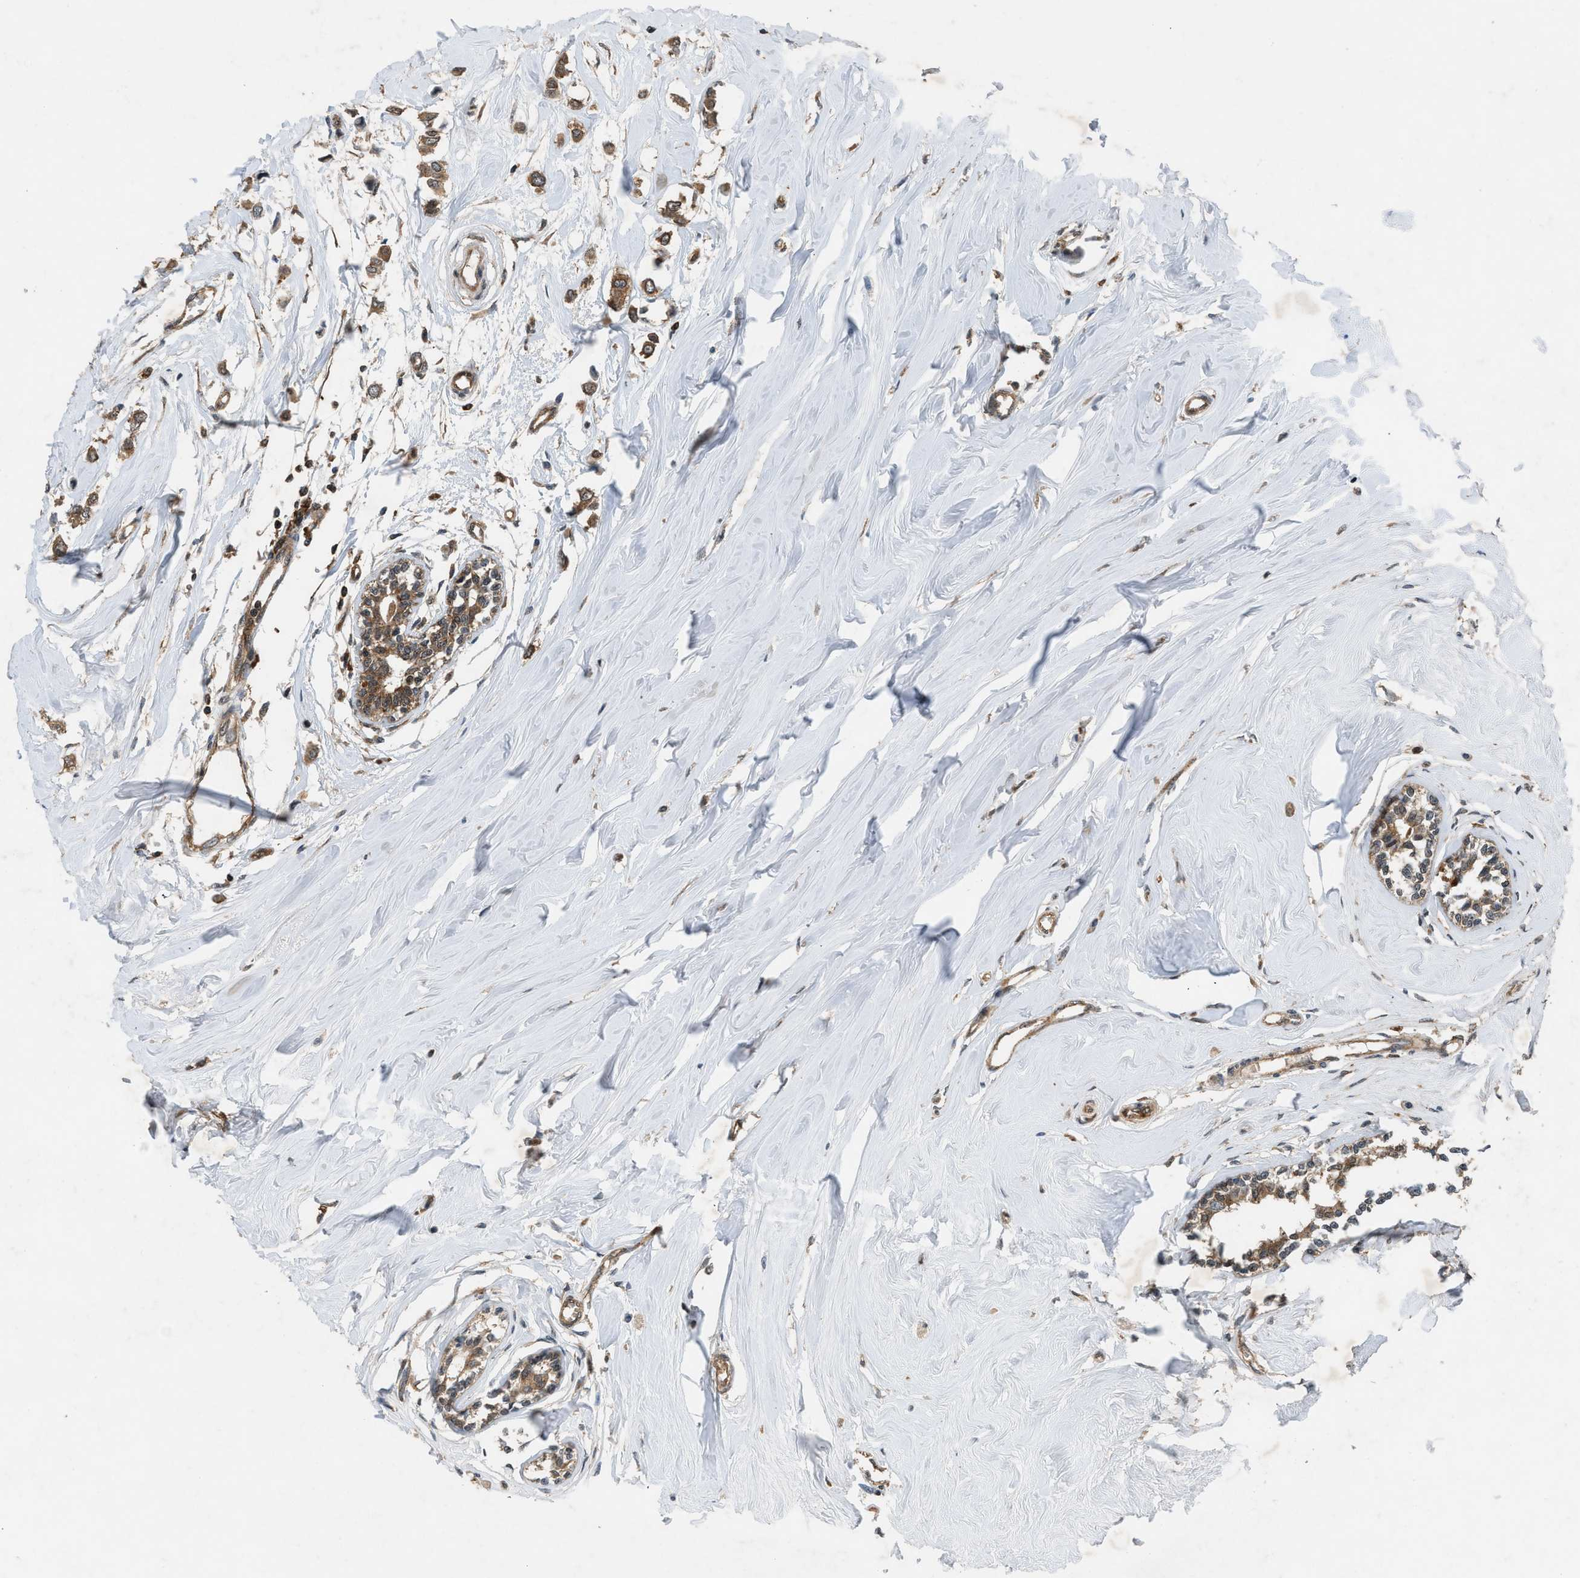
{"staining": {"intensity": "moderate", "quantity": ">75%", "location": "cytoplasmic/membranous"}, "tissue": "breast cancer", "cell_type": "Tumor cells", "image_type": "cancer", "snomed": [{"axis": "morphology", "description": "Lobular carcinoma"}, {"axis": "topography", "description": "Breast"}], "caption": "Immunohistochemical staining of human breast lobular carcinoma displays moderate cytoplasmic/membranous protein expression in about >75% of tumor cells.", "gene": "OXSR1", "patient": {"sex": "female", "age": 51}}